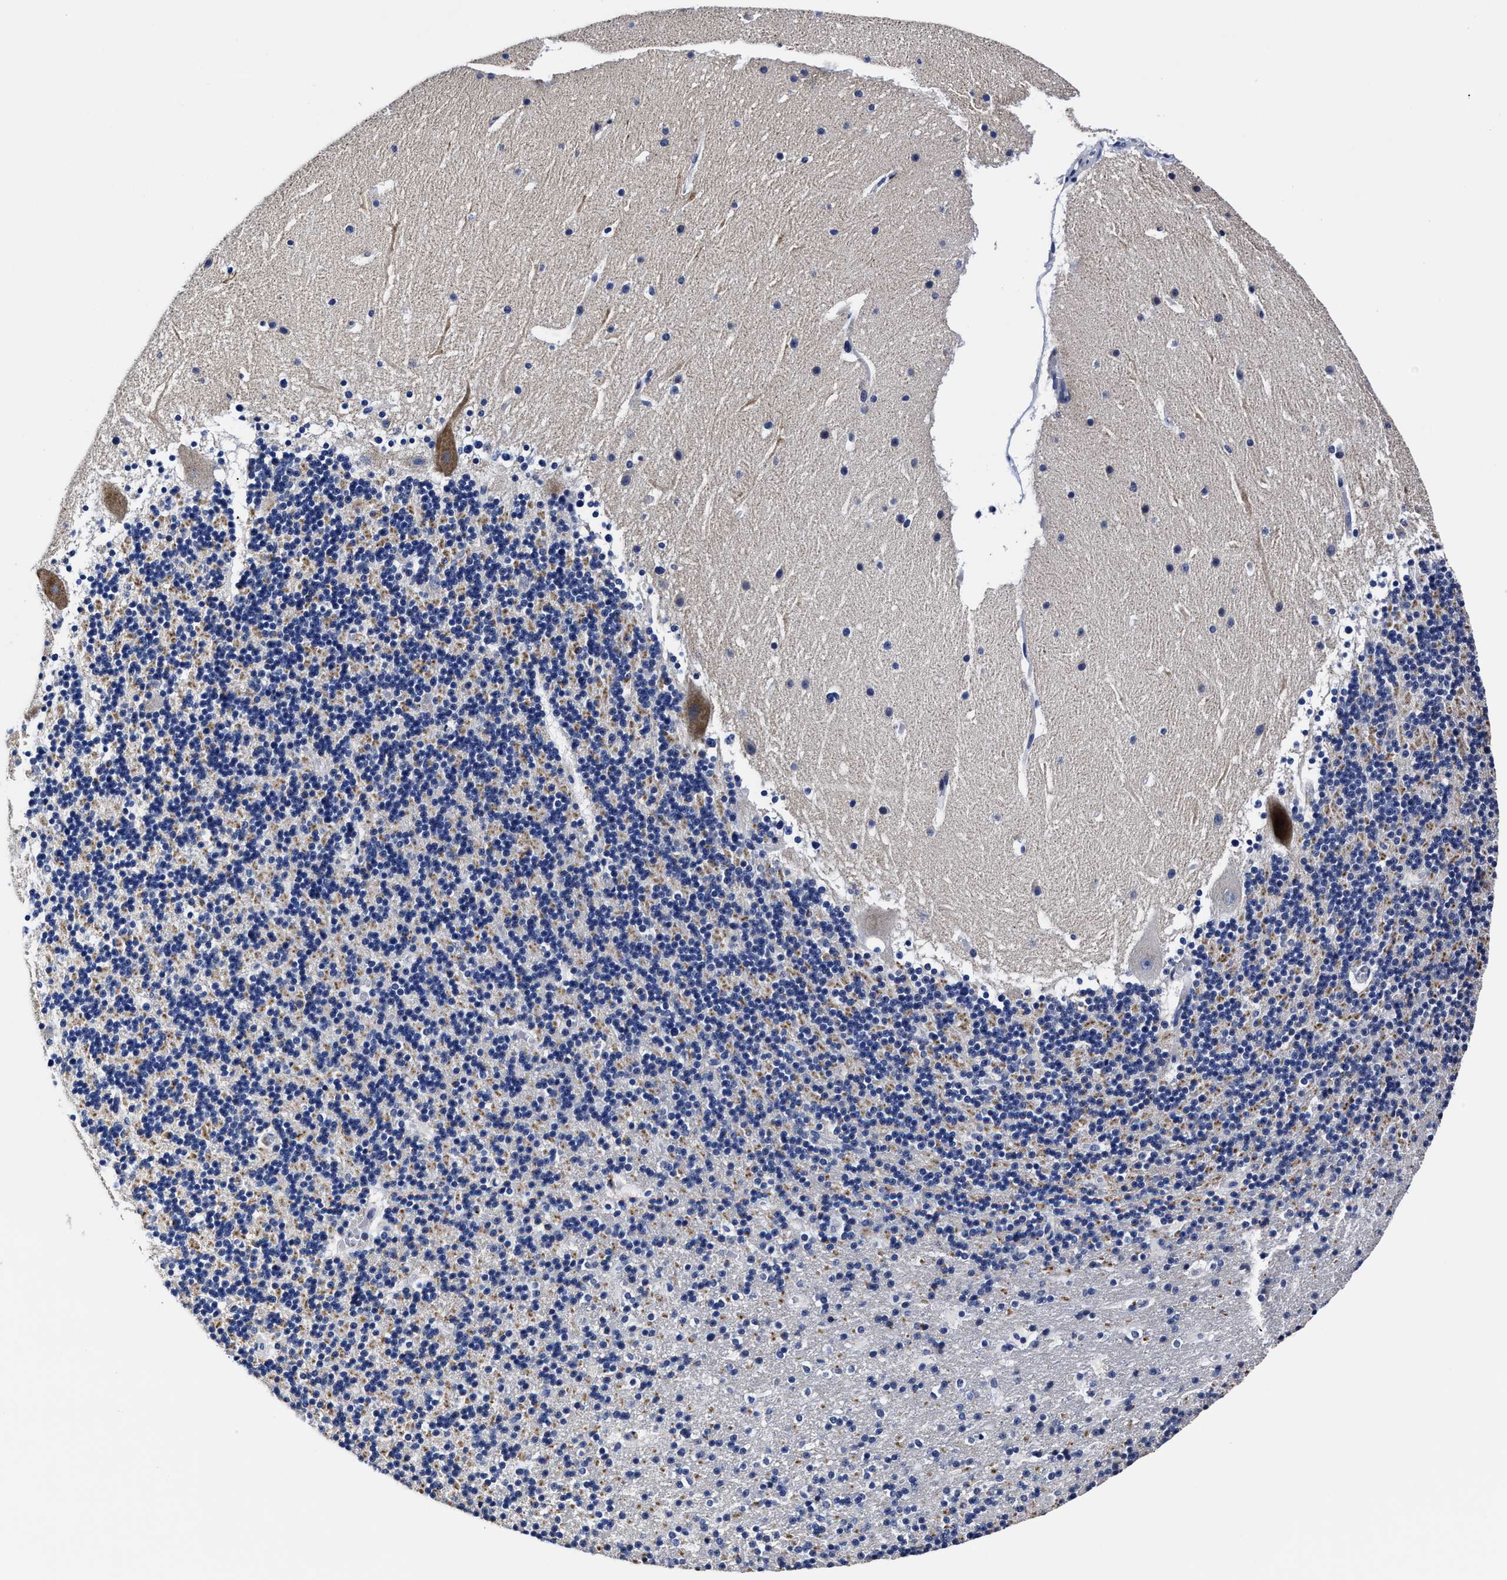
{"staining": {"intensity": "negative", "quantity": "none", "location": "none"}, "tissue": "cerebellum", "cell_type": "Cells in granular layer", "image_type": "normal", "snomed": [{"axis": "morphology", "description": "Normal tissue, NOS"}, {"axis": "topography", "description": "Cerebellum"}], "caption": "IHC micrograph of normal cerebellum stained for a protein (brown), which demonstrates no staining in cells in granular layer.", "gene": "OLFML2A", "patient": {"sex": "male", "age": 45}}